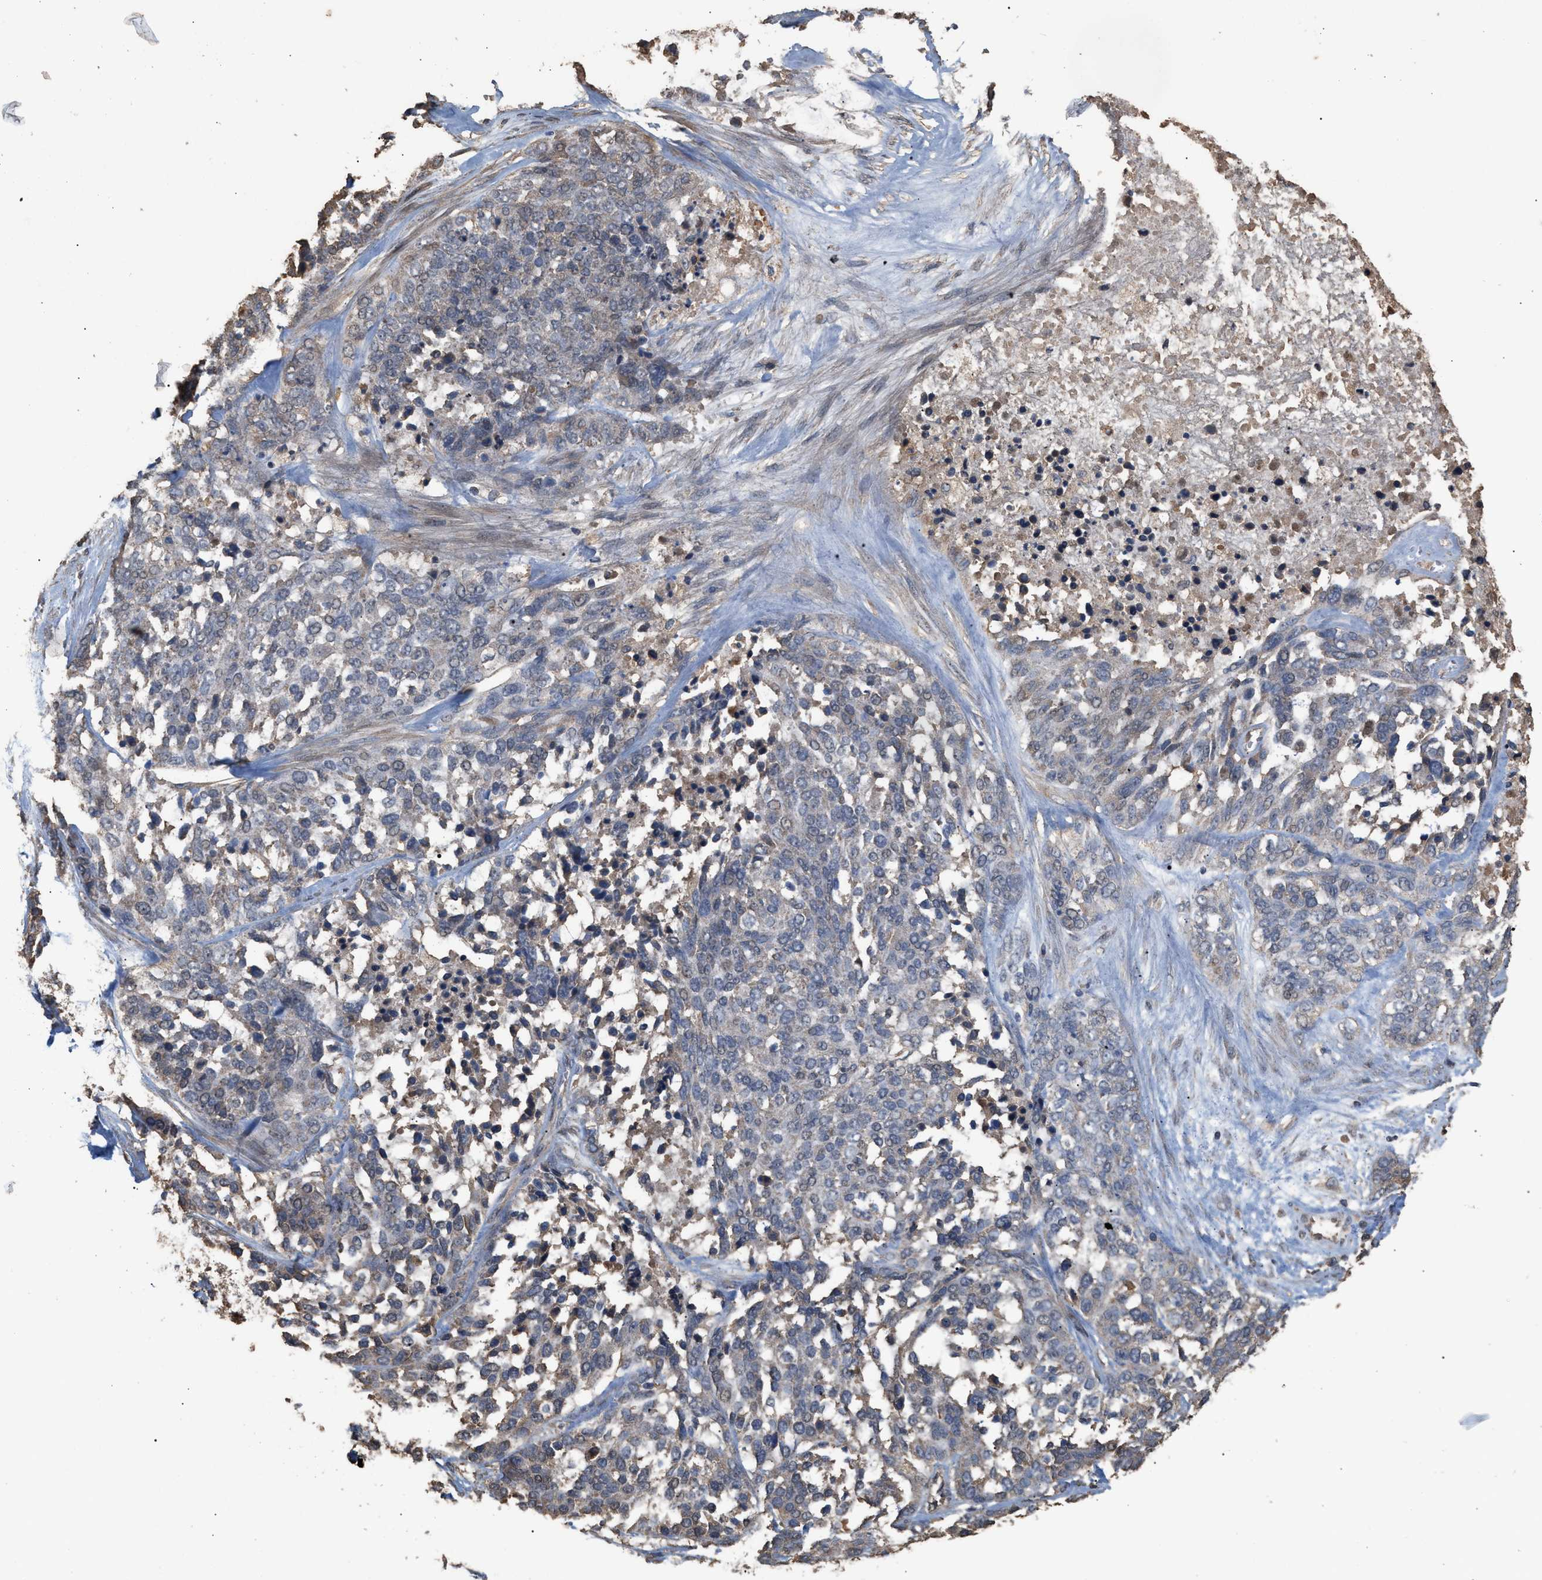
{"staining": {"intensity": "weak", "quantity": "<25%", "location": "cytoplasmic/membranous"}, "tissue": "ovarian cancer", "cell_type": "Tumor cells", "image_type": "cancer", "snomed": [{"axis": "morphology", "description": "Cystadenocarcinoma, serous, NOS"}, {"axis": "topography", "description": "Ovary"}], "caption": "DAB (3,3'-diaminobenzidine) immunohistochemical staining of human ovarian serous cystadenocarcinoma reveals no significant expression in tumor cells.", "gene": "HTRA3", "patient": {"sex": "female", "age": 44}}